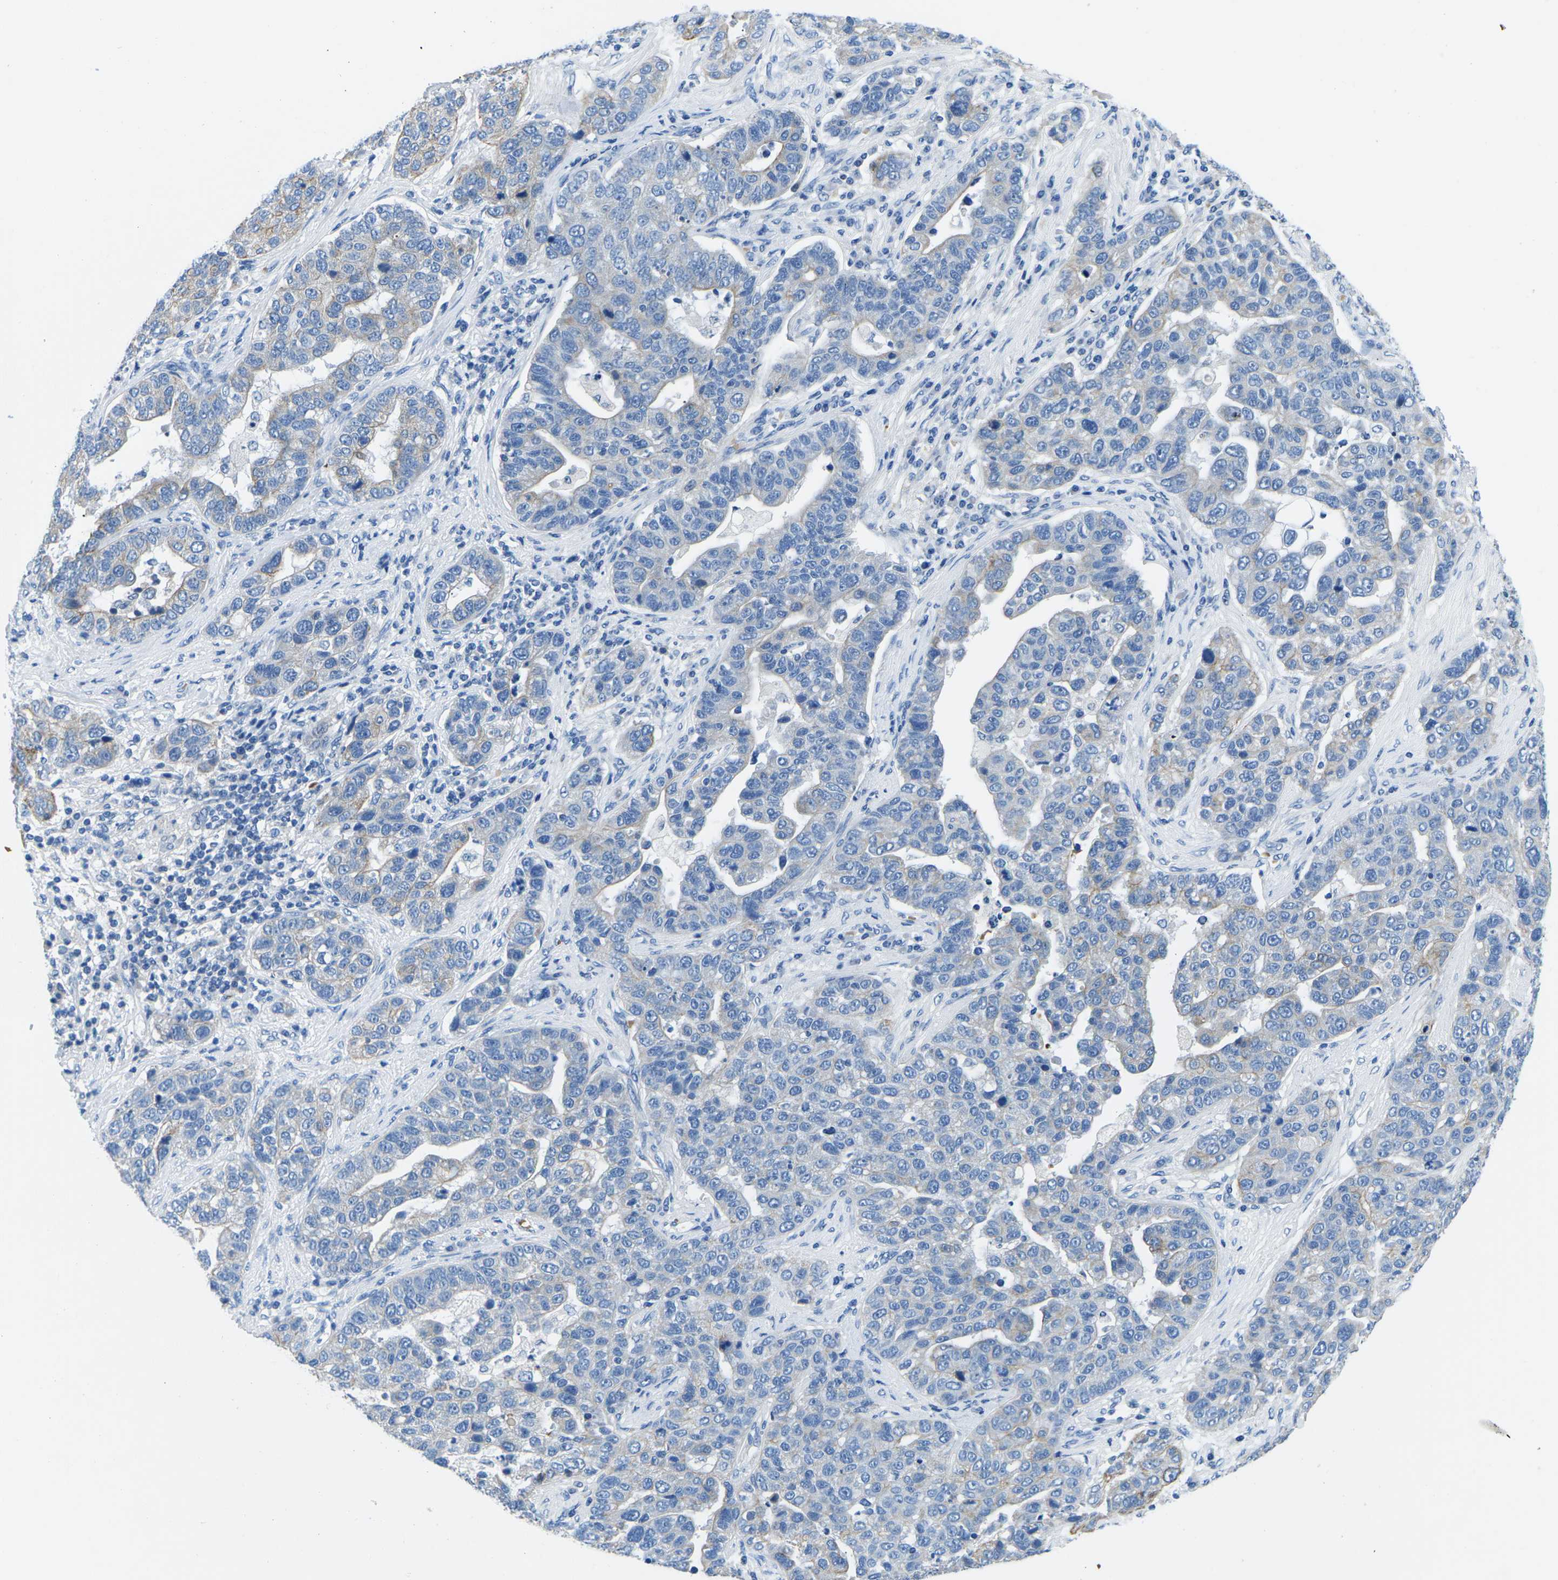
{"staining": {"intensity": "weak", "quantity": "25%-75%", "location": "cytoplasmic/membranous"}, "tissue": "pancreatic cancer", "cell_type": "Tumor cells", "image_type": "cancer", "snomed": [{"axis": "morphology", "description": "Adenocarcinoma, NOS"}, {"axis": "topography", "description": "Pancreas"}], "caption": "Tumor cells display low levels of weak cytoplasmic/membranous expression in approximately 25%-75% of cells in human pancreatic cancer (adenocarcinoma).", "gene": "TM6SF1", "patient": {"sex": "female", "age": 61}}